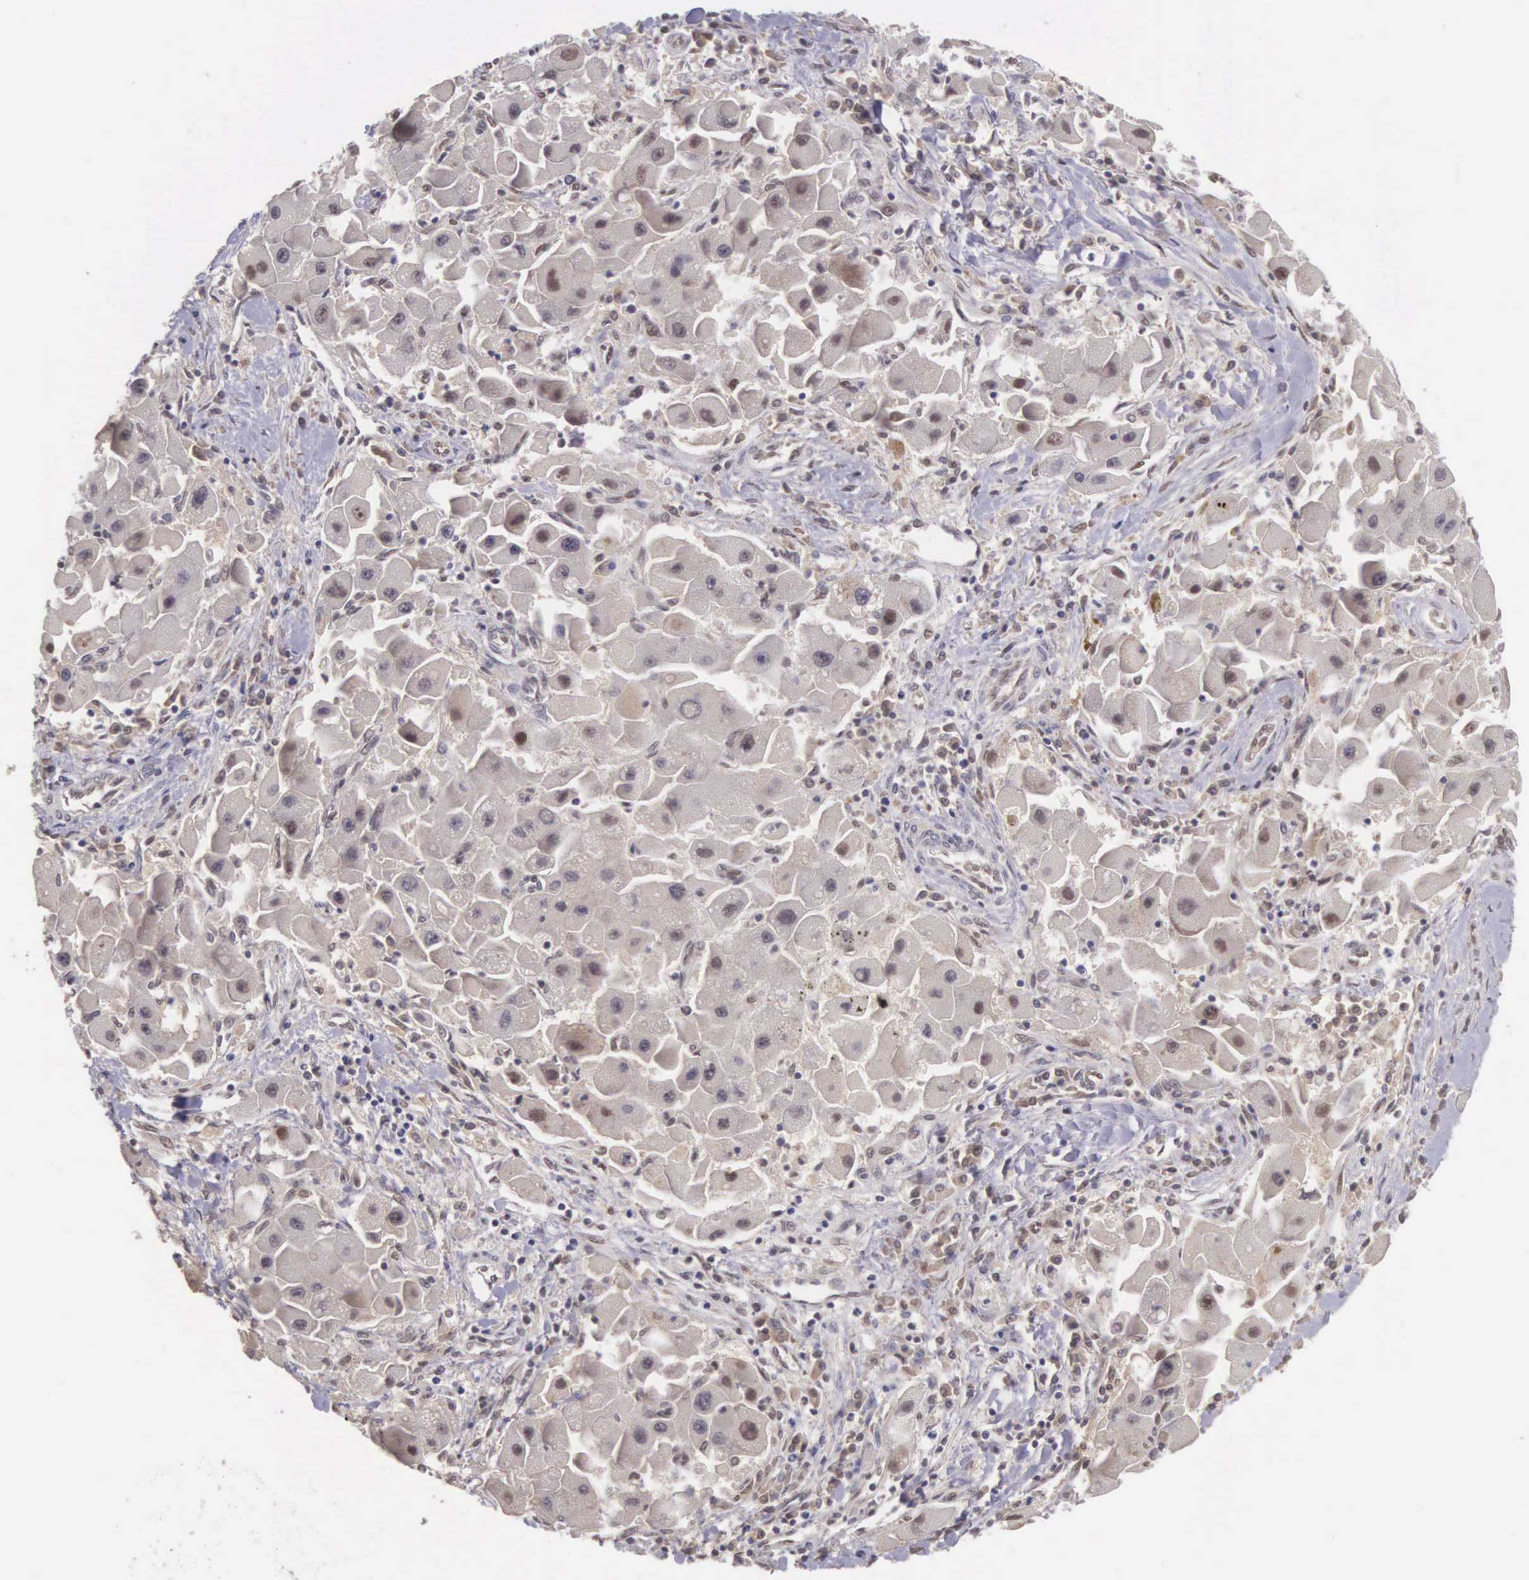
{"staining": {"intensity": "weak", "quantity": ">75%", "location": "cytoplasmic/membranous"}, "tissue": "liver cancer", "cell_type": "Tumor cells", "image_type": "cancer", "snomed": [{"axis": "morphology", "description": "Carcinoma, Hepatocellular, NOS"}, {"axis": "topography", "description": "Liver"}], "caption": "The immunohistochemical stain labels weak cytoplasmic/membranous expression in tumor cells of hepatocellular carcinoma (liver) tissue.", "gene": "VASH1", "patient": {"sex": "male", "age": 24}}